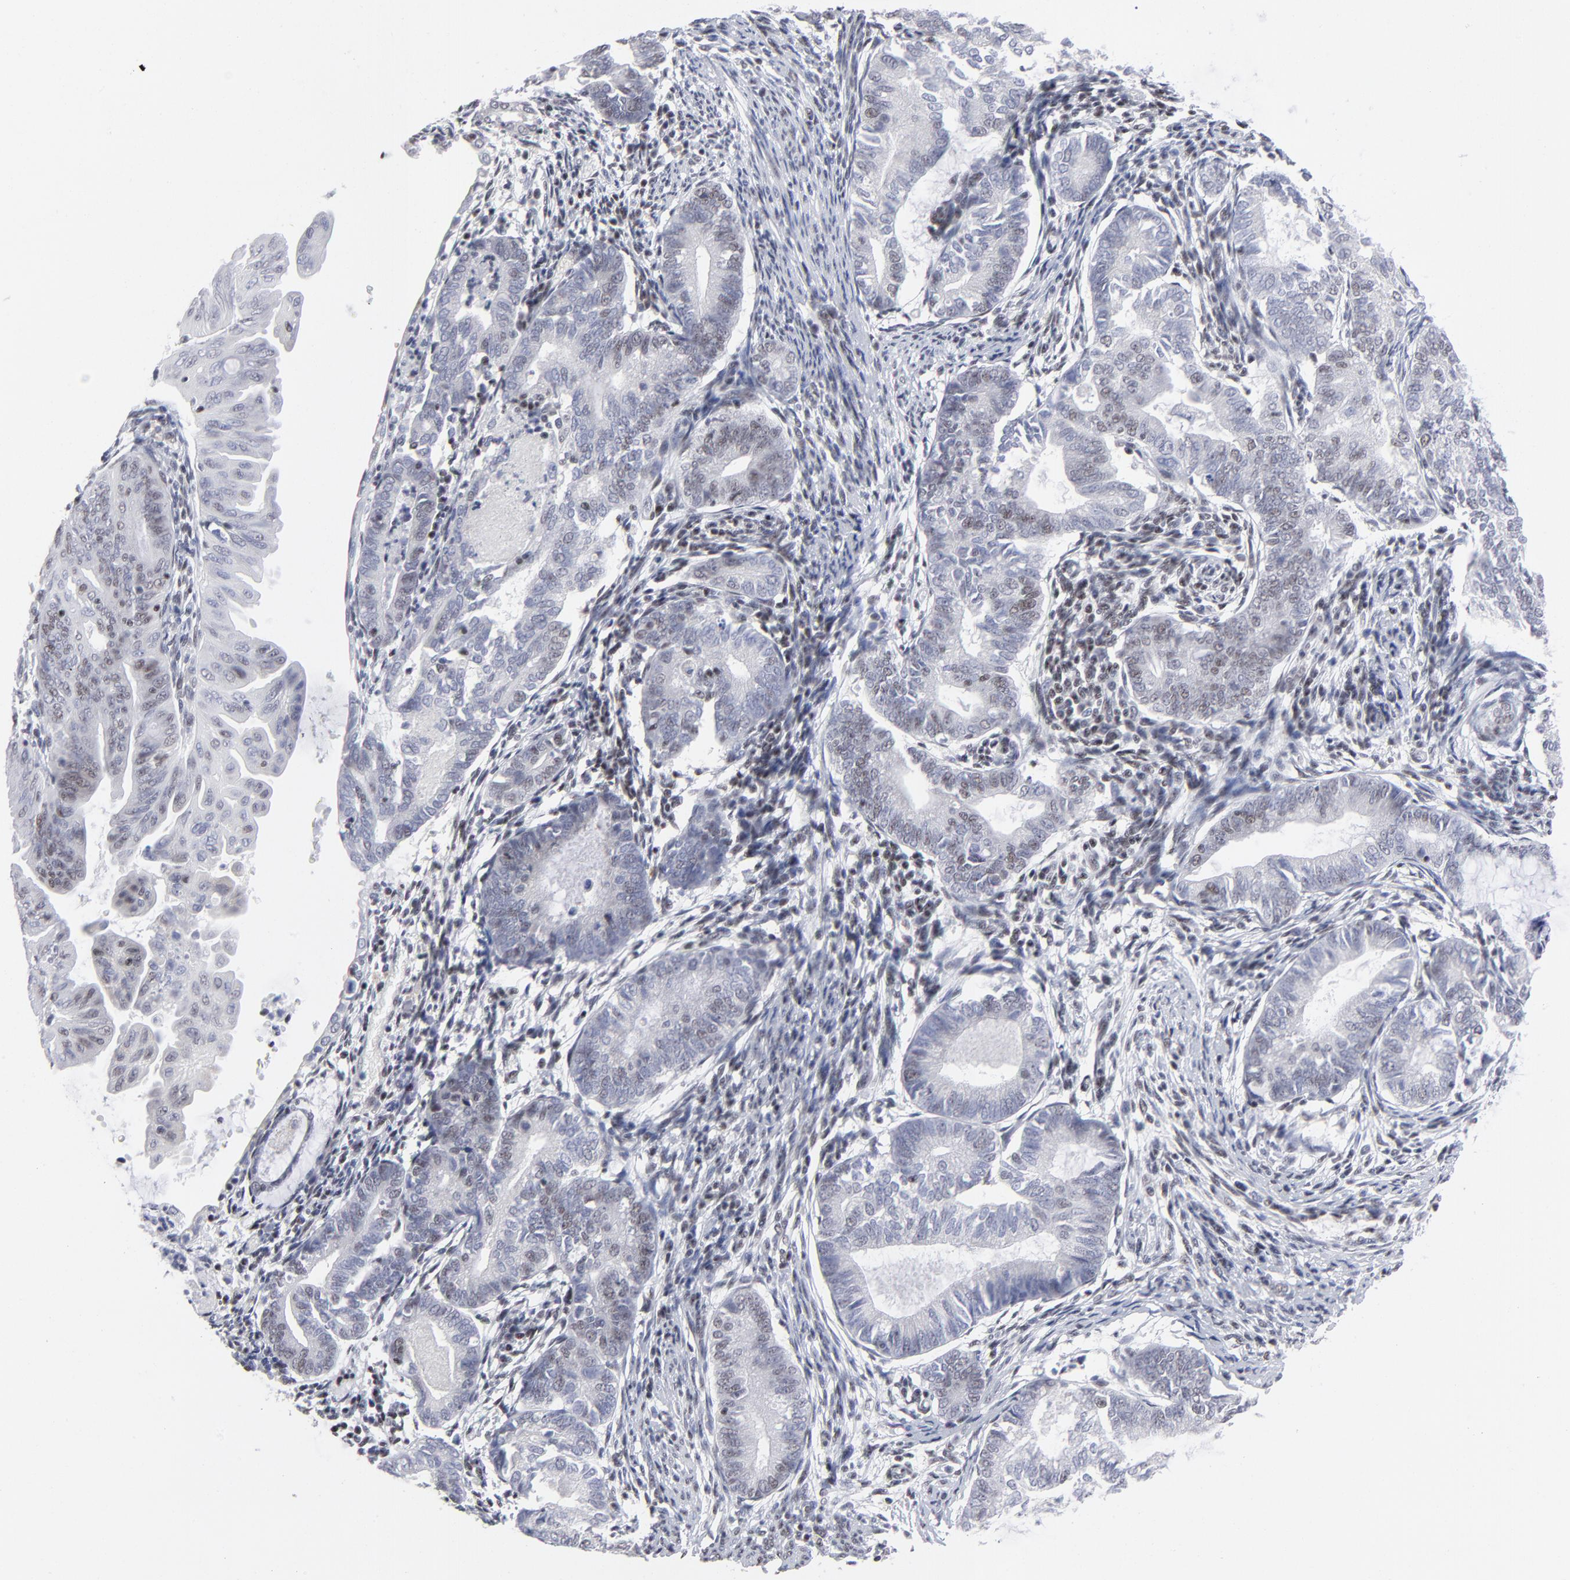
{"staining": {"intensity": "weak", "quantity": "<25%", "location": "nuclear"}, "tissue": "endometrial cancer", "cell_type": "Tumor cells", "image_type": "cancer", "snomed": [{"axis": "morphology", "description": "Adenocarcinoma, NOS"}, {"axis": "topography", "description": "Endometrium"}], "caption": "This is a photomicrograph of immunohistochemistry staining of adenocarcinoma (endometrial), which shows no positivity in tumor cells.", "gene": "SP2", "patient": {"sex": "female", "age": 63}}